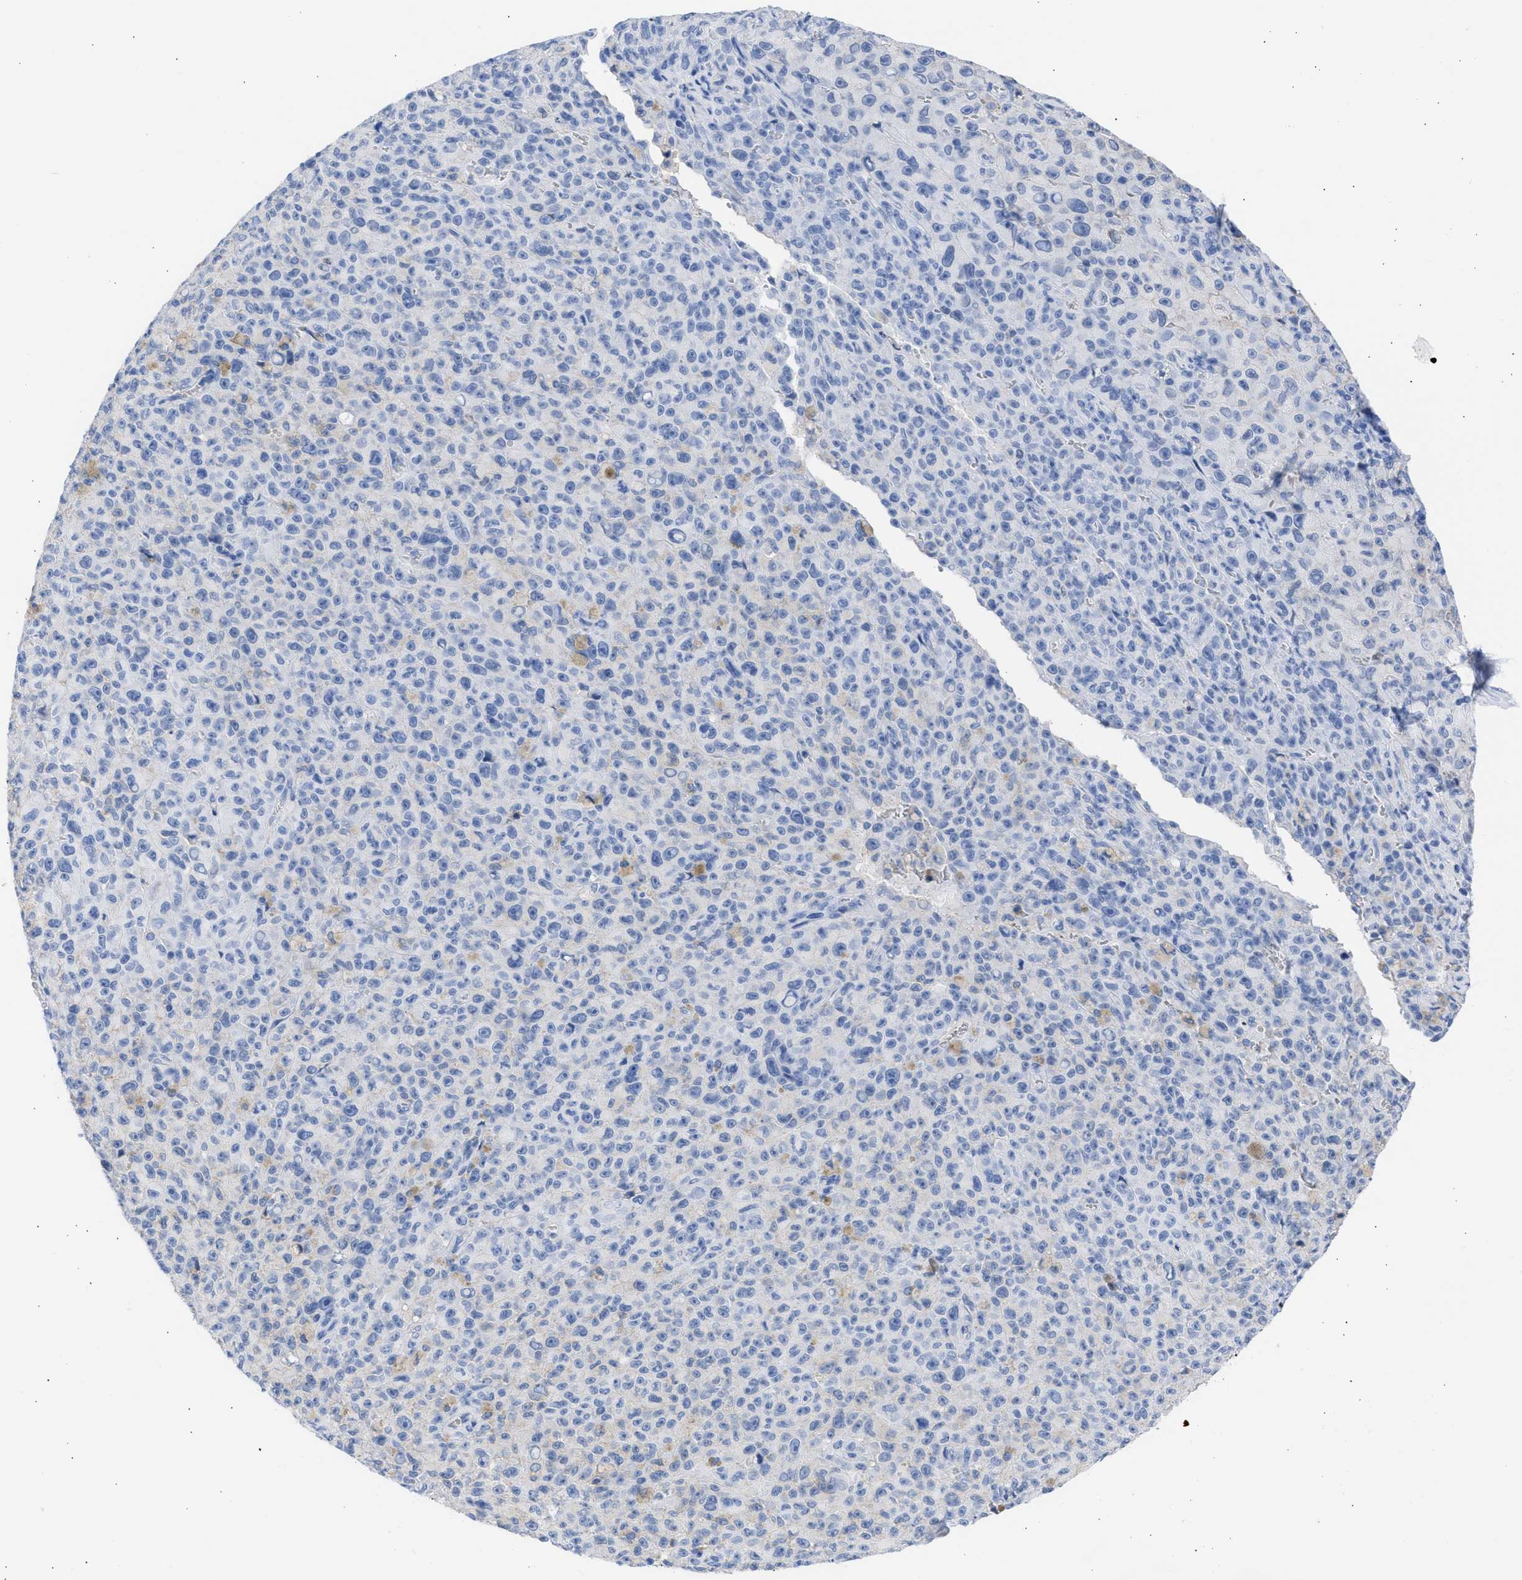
{"staining": {"intensity": "negative", "quantity": "none", "location": "none"}, "tissue": "melanoma", "cell_type": "Tumor cells", "image_type": "cancer", "snomed": [{"axis": "morphology", "description": "Malignant melanoma, NOS"}, {"axis": "topography", "description": "Skin"}], "caption": "The photomicrograph demonstrates no significant positivity in tumor cells of malignant melanoma.", "gene": "RSPH1", "patient": {"sex": "female", "age": 82}}